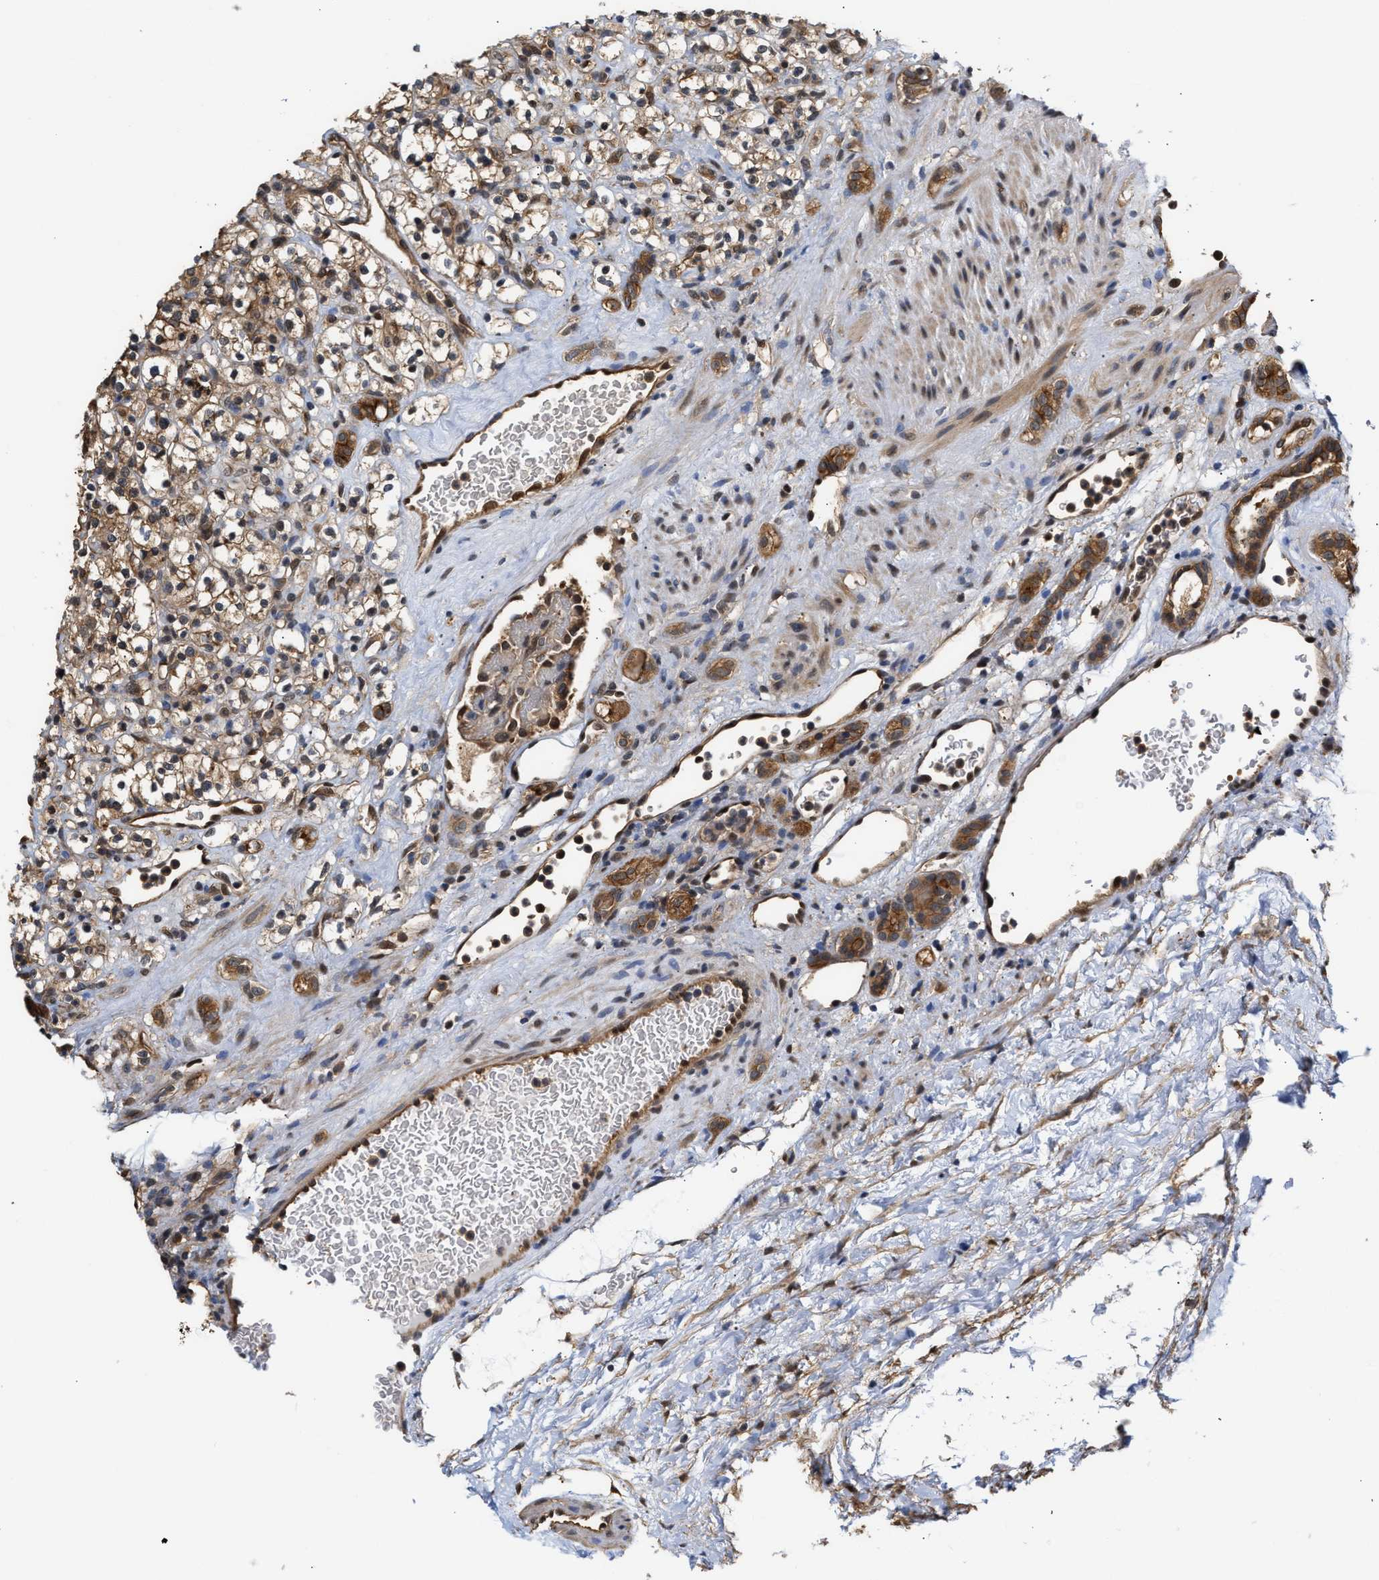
{"staining": {"intensity": "weak", "quantity": ">75%", "location": "cytoplasmic/membranous"}, "tissue": "renal cancer", "cell_type": "Tumor cells", "image_type": "cancer", "snomed": [{"axis": "morphology", "description": "Normal tissue, NOS"}, {"axis": "morphology", "description": "Adenocarcinoma, NOS"}, {"axis": "topography", "description": "Kidney"}], "caption": "This micrograph displays IHC staining of human renal cancer, with low weak cytoplasmic/membranous positivity in about >75% of tumor cells.", "gene": "SCAI", "patient": {"sex": "female", "age": 72}}